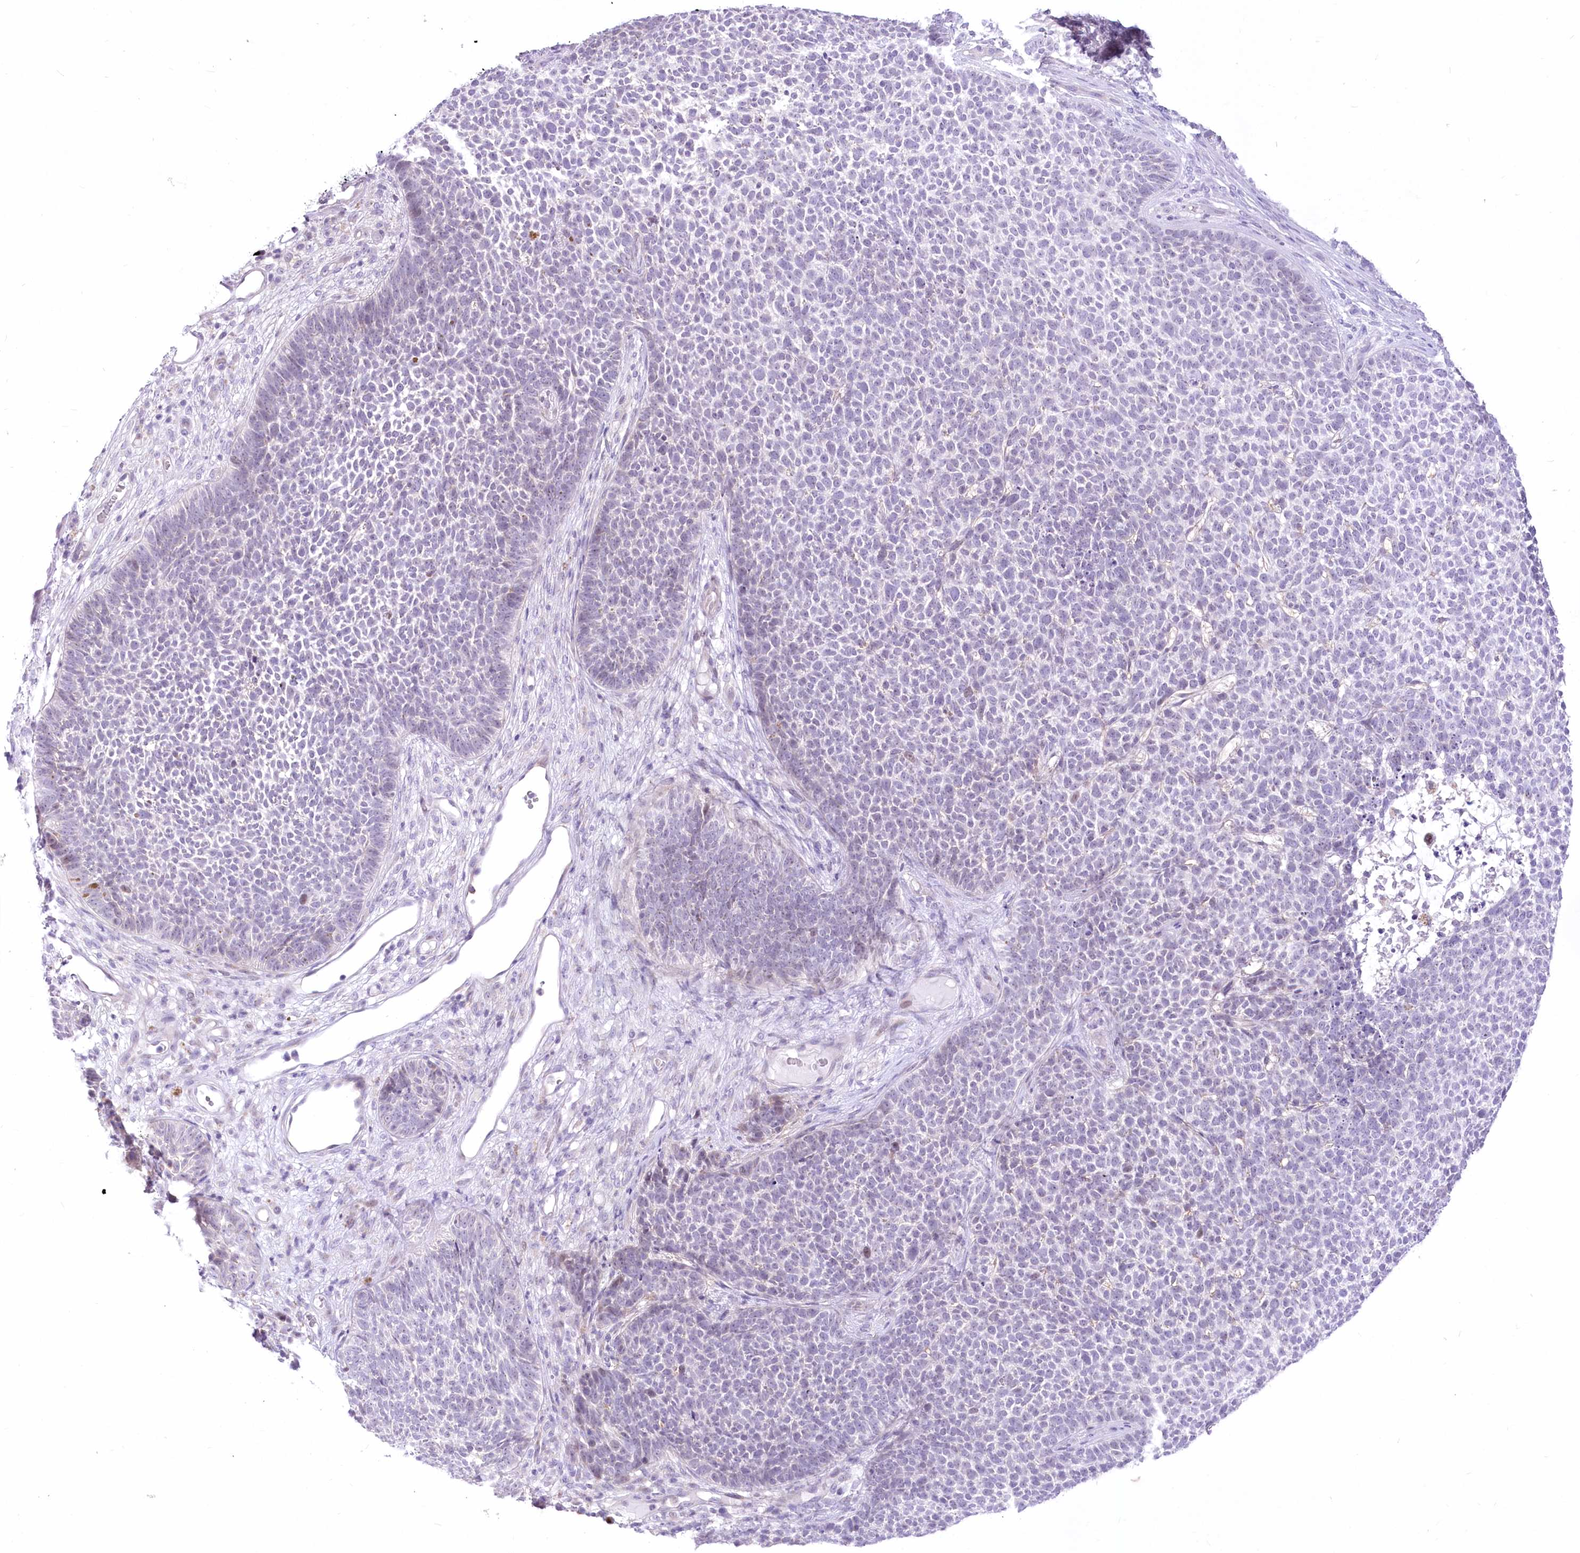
{"staining": {"intensity": "negative", "quantity": "none", "location": "none"}, "tissue": "skin cancer", "cell_type": "Tumor cells", "image_type": "cancer", "snomed": [{"axis": "morphology", "description": "Basal cell carcinoma"}, {"axis": "topography", "description": "Skin"}], "caption": "Immunohistochemical staining of skin cancer (basal cell carcinoma) displays no significant staining in tumor cells. (Stains: DAB (3,3'-diaminobenzidine) IHC with hematoxylin counter stain, Microscopy: brightfield microscopy at high magnification).", "gene": "BEND7", "patient": {"sex": "female", "age": 84}}